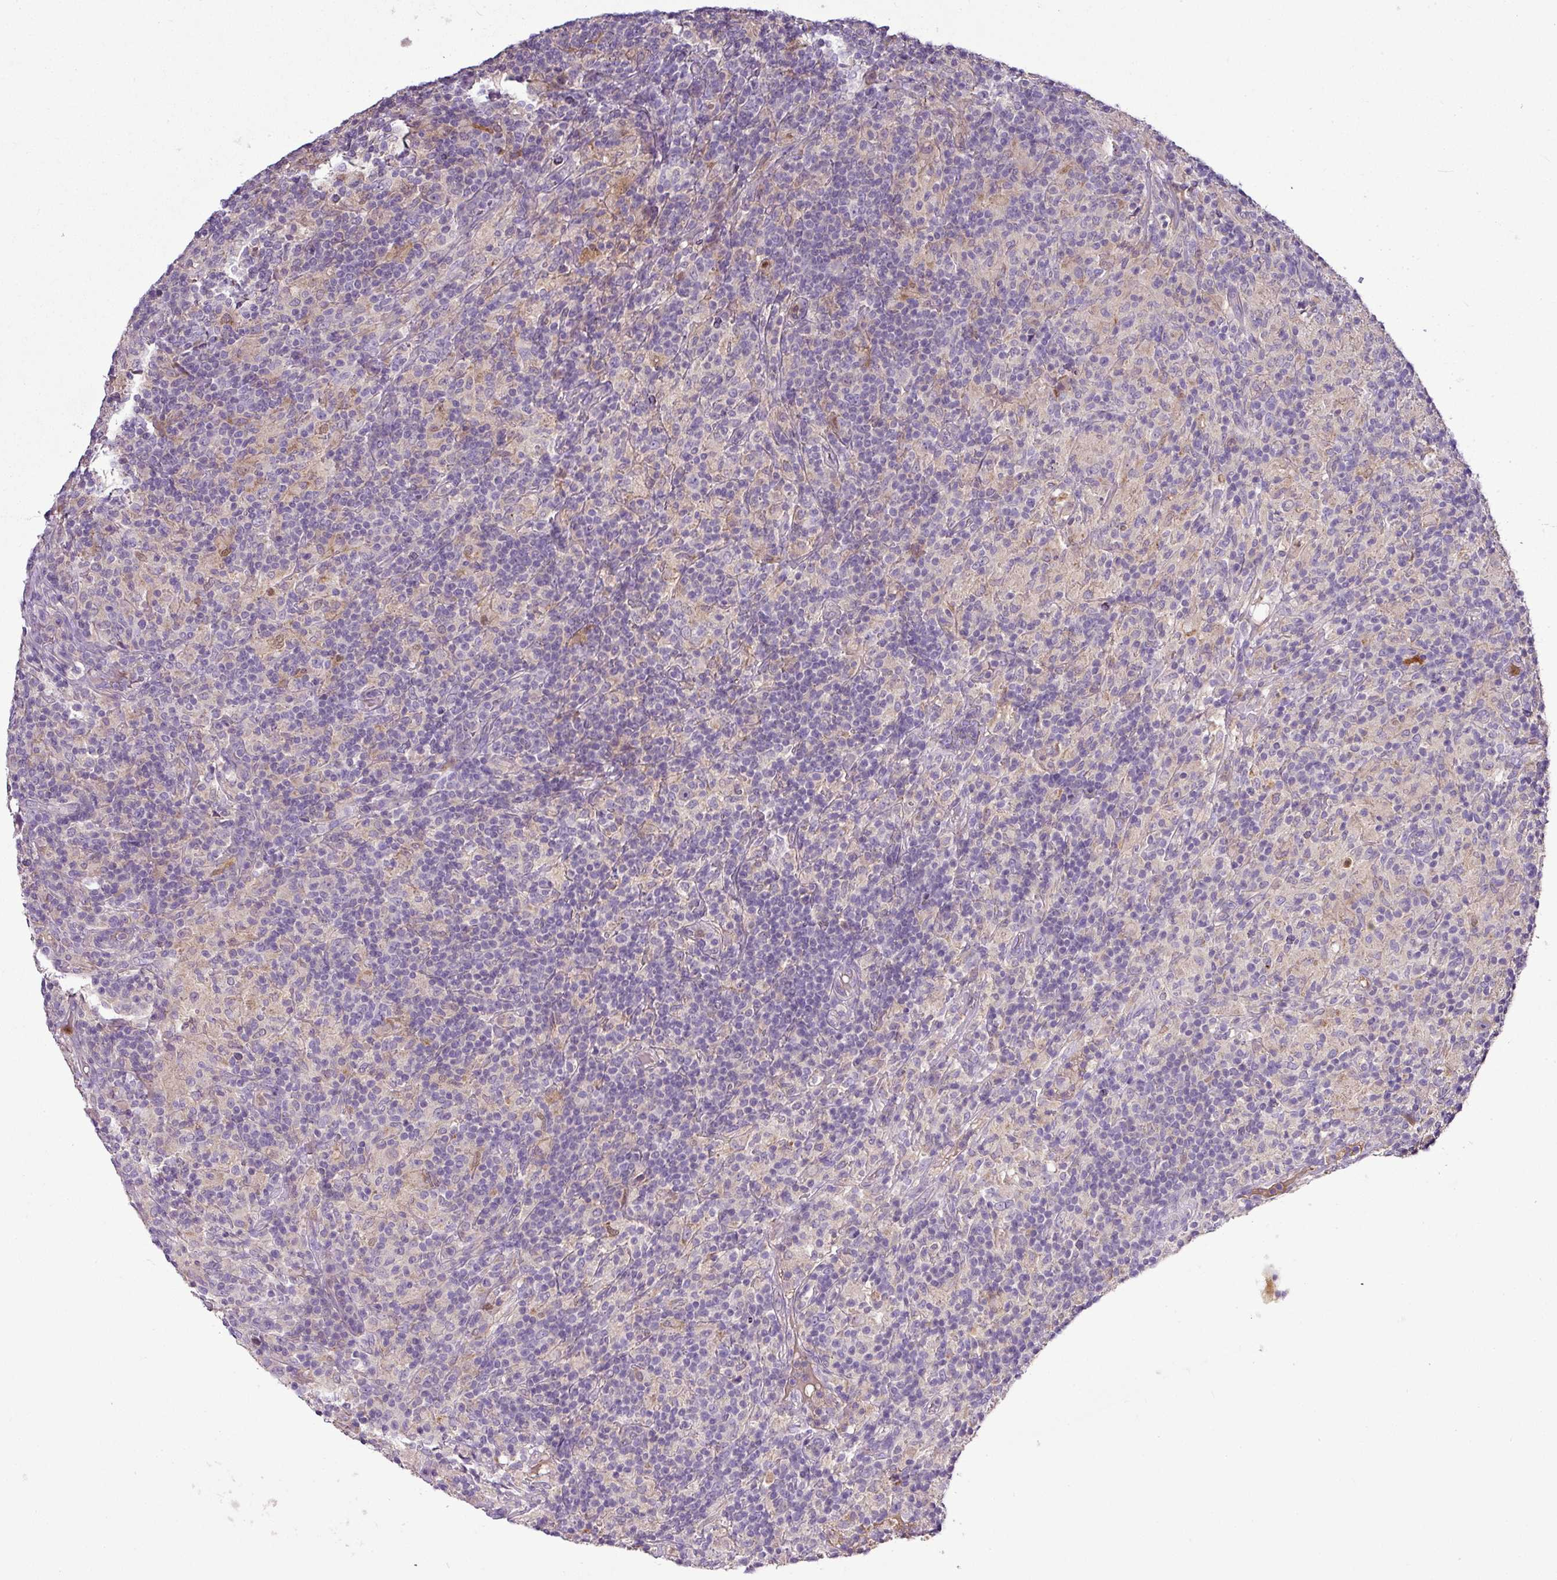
{"staining": {"intensity": "negative", "quantity": "none", "location": "none"}, "tissue": "lymphoma", "cell_type": "Tumor cells", "image_type": "cancer", "snomed": [{"axis": "morphology", "description": "Hodgkin's disease, NOS"}, {"axis": "topography", "description": "Lymph node"}], "caption": "An immunohistochemistry (IHC) image of Hodgkin's disease is shown. There is no staining in tumor cells of Hodgkin's disease.", "gene": "CAB39L", "patient": {"sex": "male", "age": 70}}